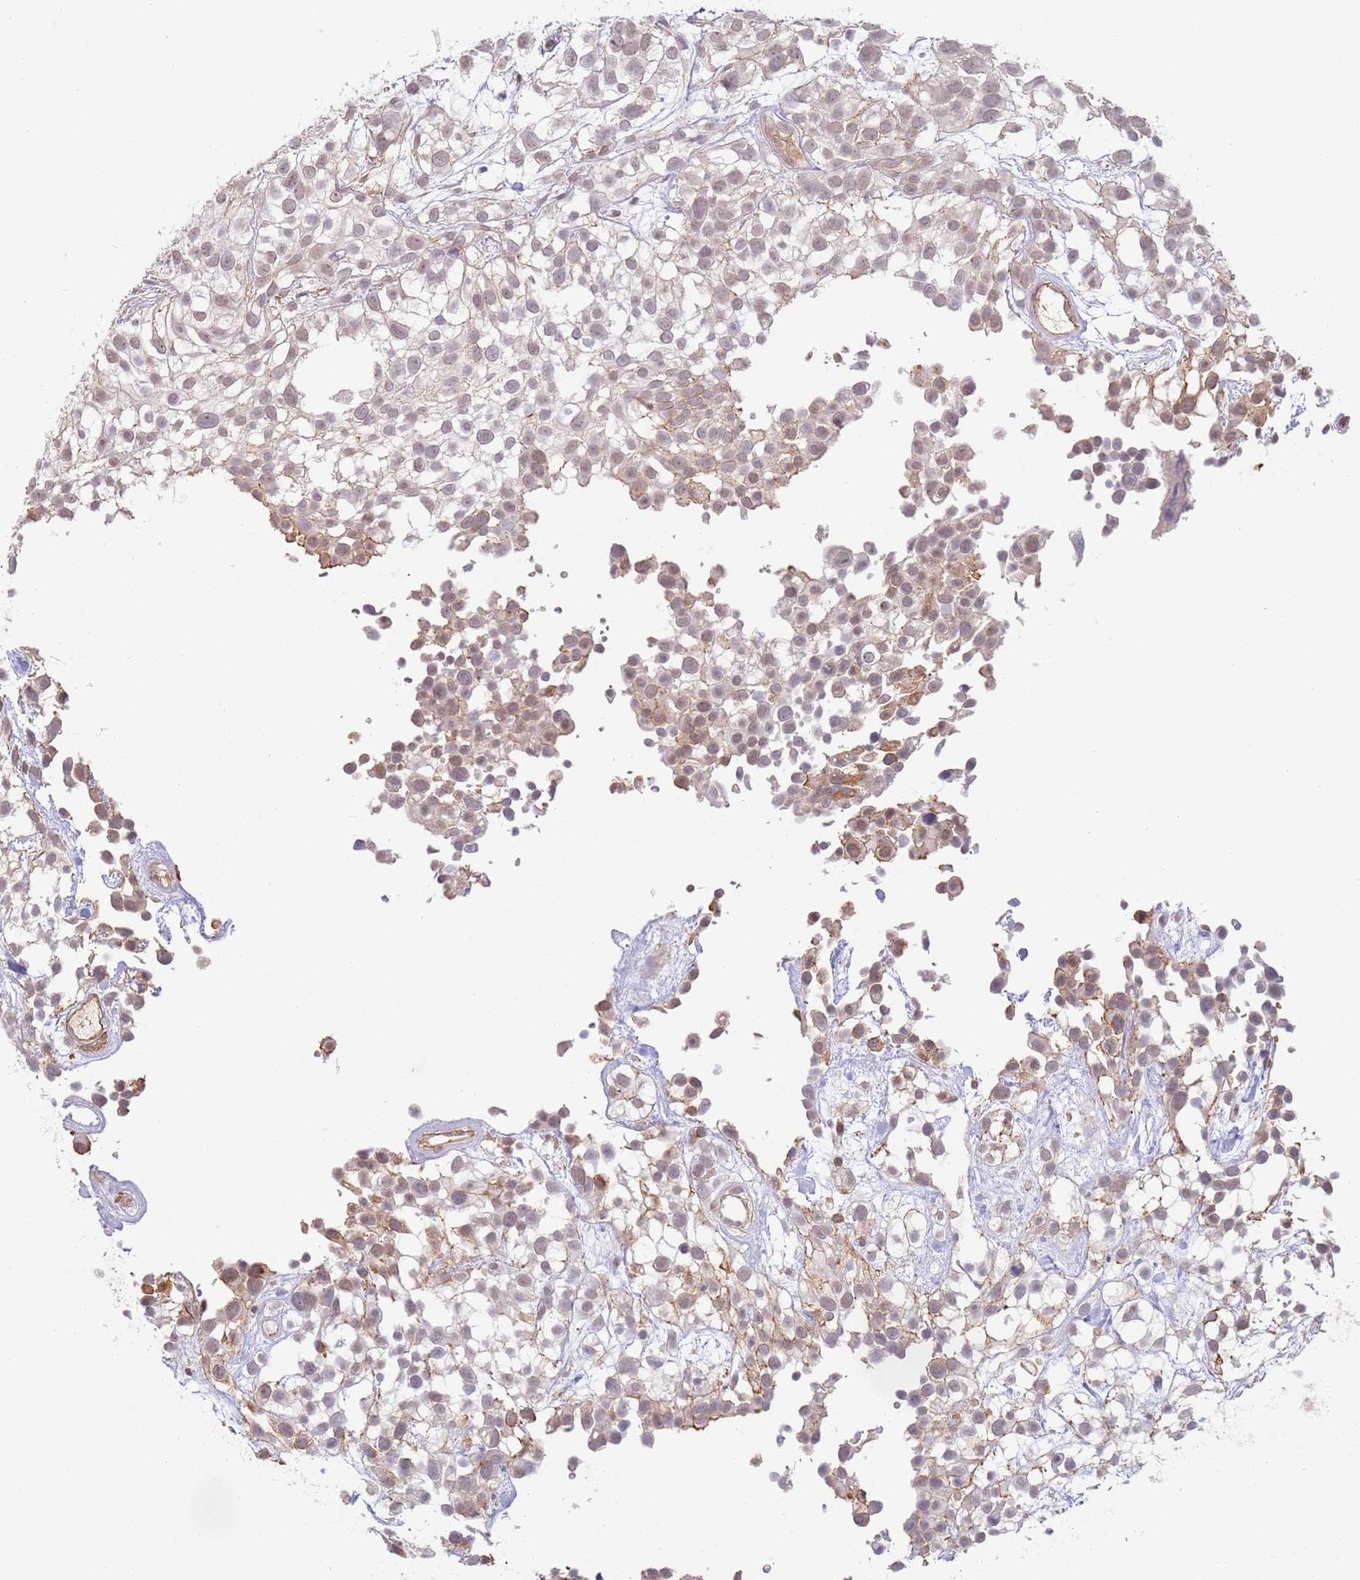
{"staining": {"intensity": "weak", "quantity": "<25%", "location": "nuclear"}, "tissue": "urothelial cancer", "cell_type": "Tumor cells", "image_type": "cancer", "snomed": [{"axis": "morphology", "description": "Urothelial carcinoma, High grade"}, {"axis": "topography", "description": "Urinary bladder"}], "caption": "There is no significant expression in tumor cells of urothelial cancer.", "gene": "WDR93", "patient": {"sex": "male", "age": 56}}